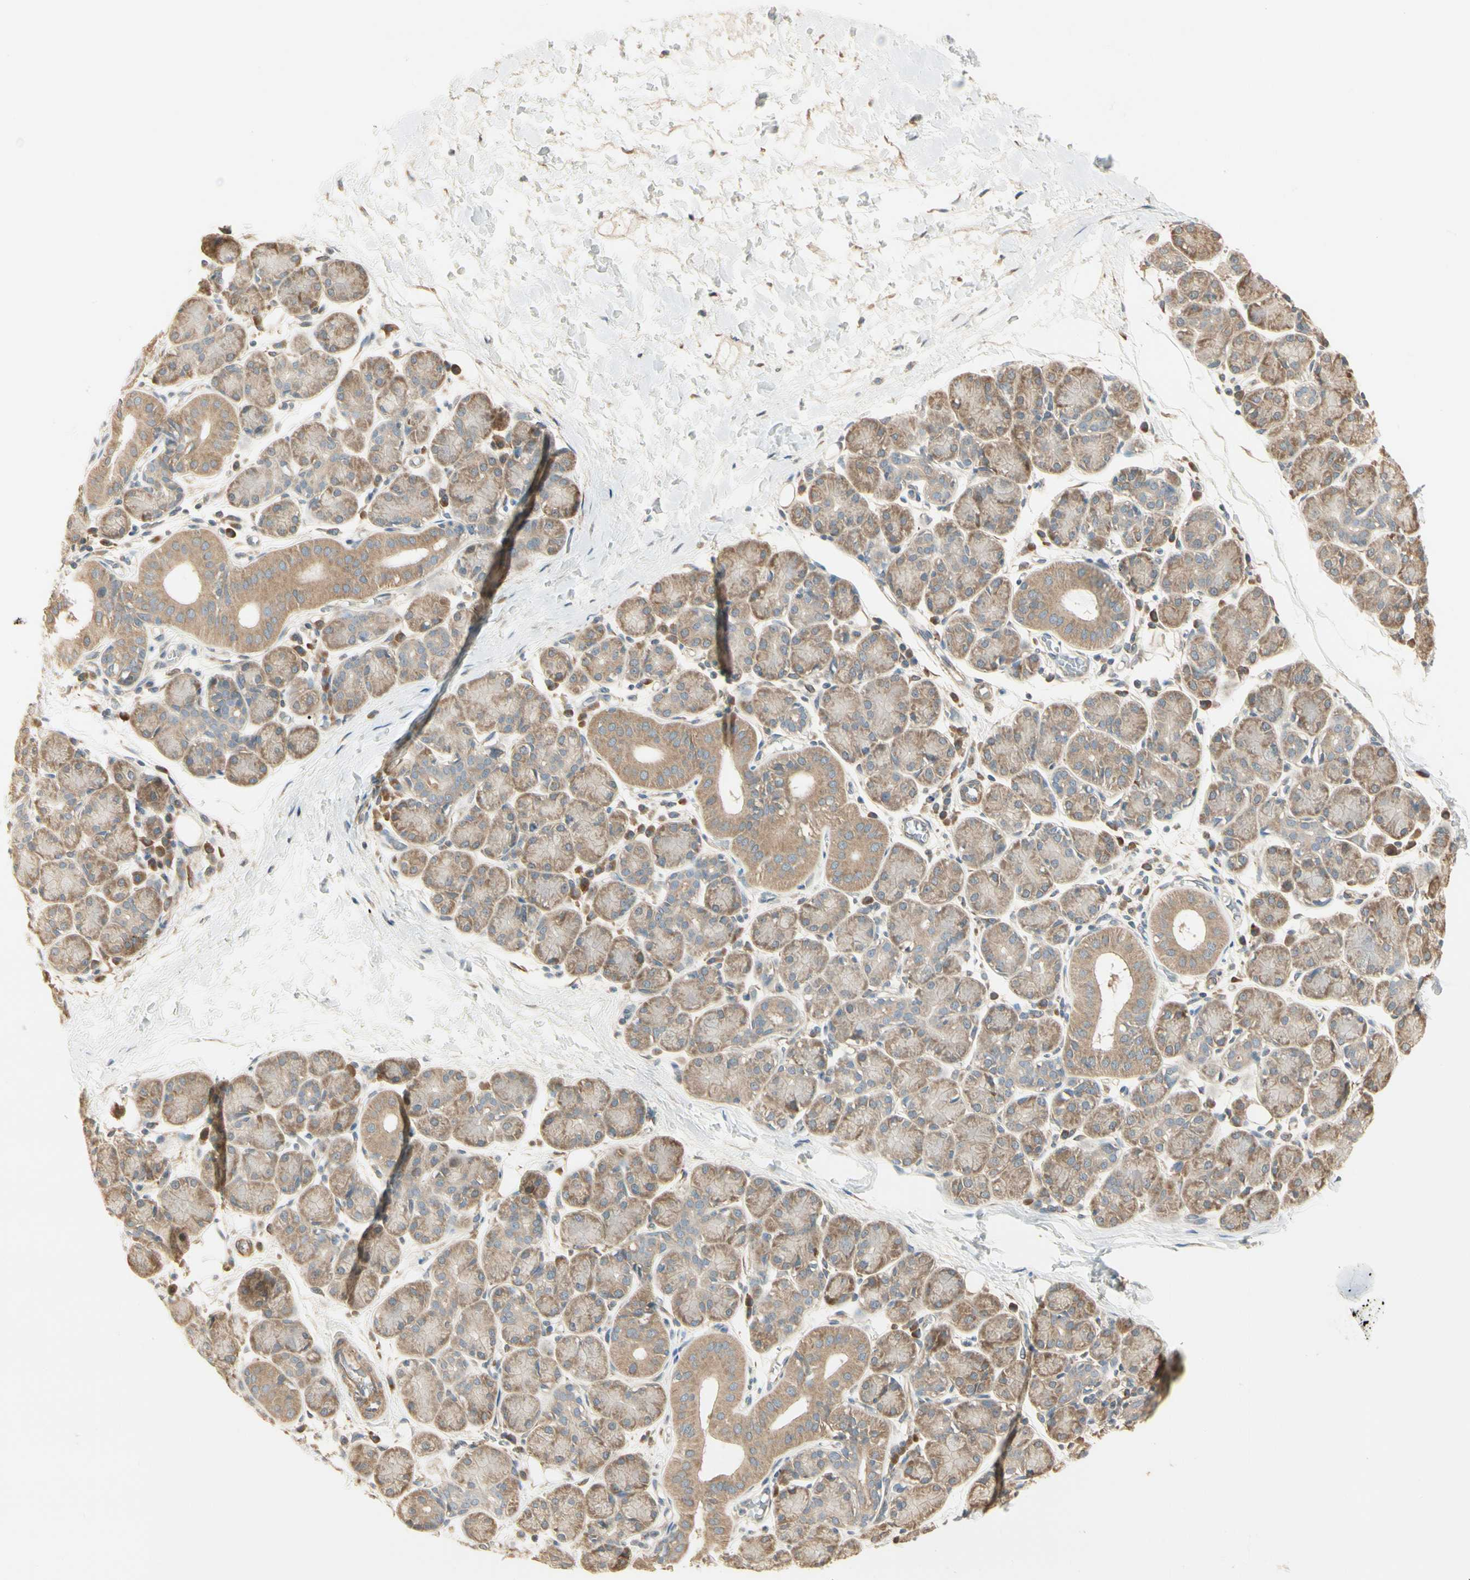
{"staining": {"intensity": "moderate", "quantity": "25%-75%", "location": "cytoplasmic/membranous"}, "tissue": "salivary gland", "cell_type": "Glandular cells", "image_type": "normal", "snomed": [{"axis": "morphology", "description": "Normal tissue, NOS"}, {"axis": "morphology", "description": "Inflammation, NOS"}, {"axis": "topography", "description": "Lymph node"}, {"axis": "topography", "description": "Salivary gland"}], "caption": "Immunohistochemical staining of unremarkable human salivary gland exhibits 25%-75% levels of moderate cytoplasmic/membranous protein staining in about 25%-75% of glandular cells.", "gene": "IRAG1", "patient": {"sex": "male", "age": 3}}